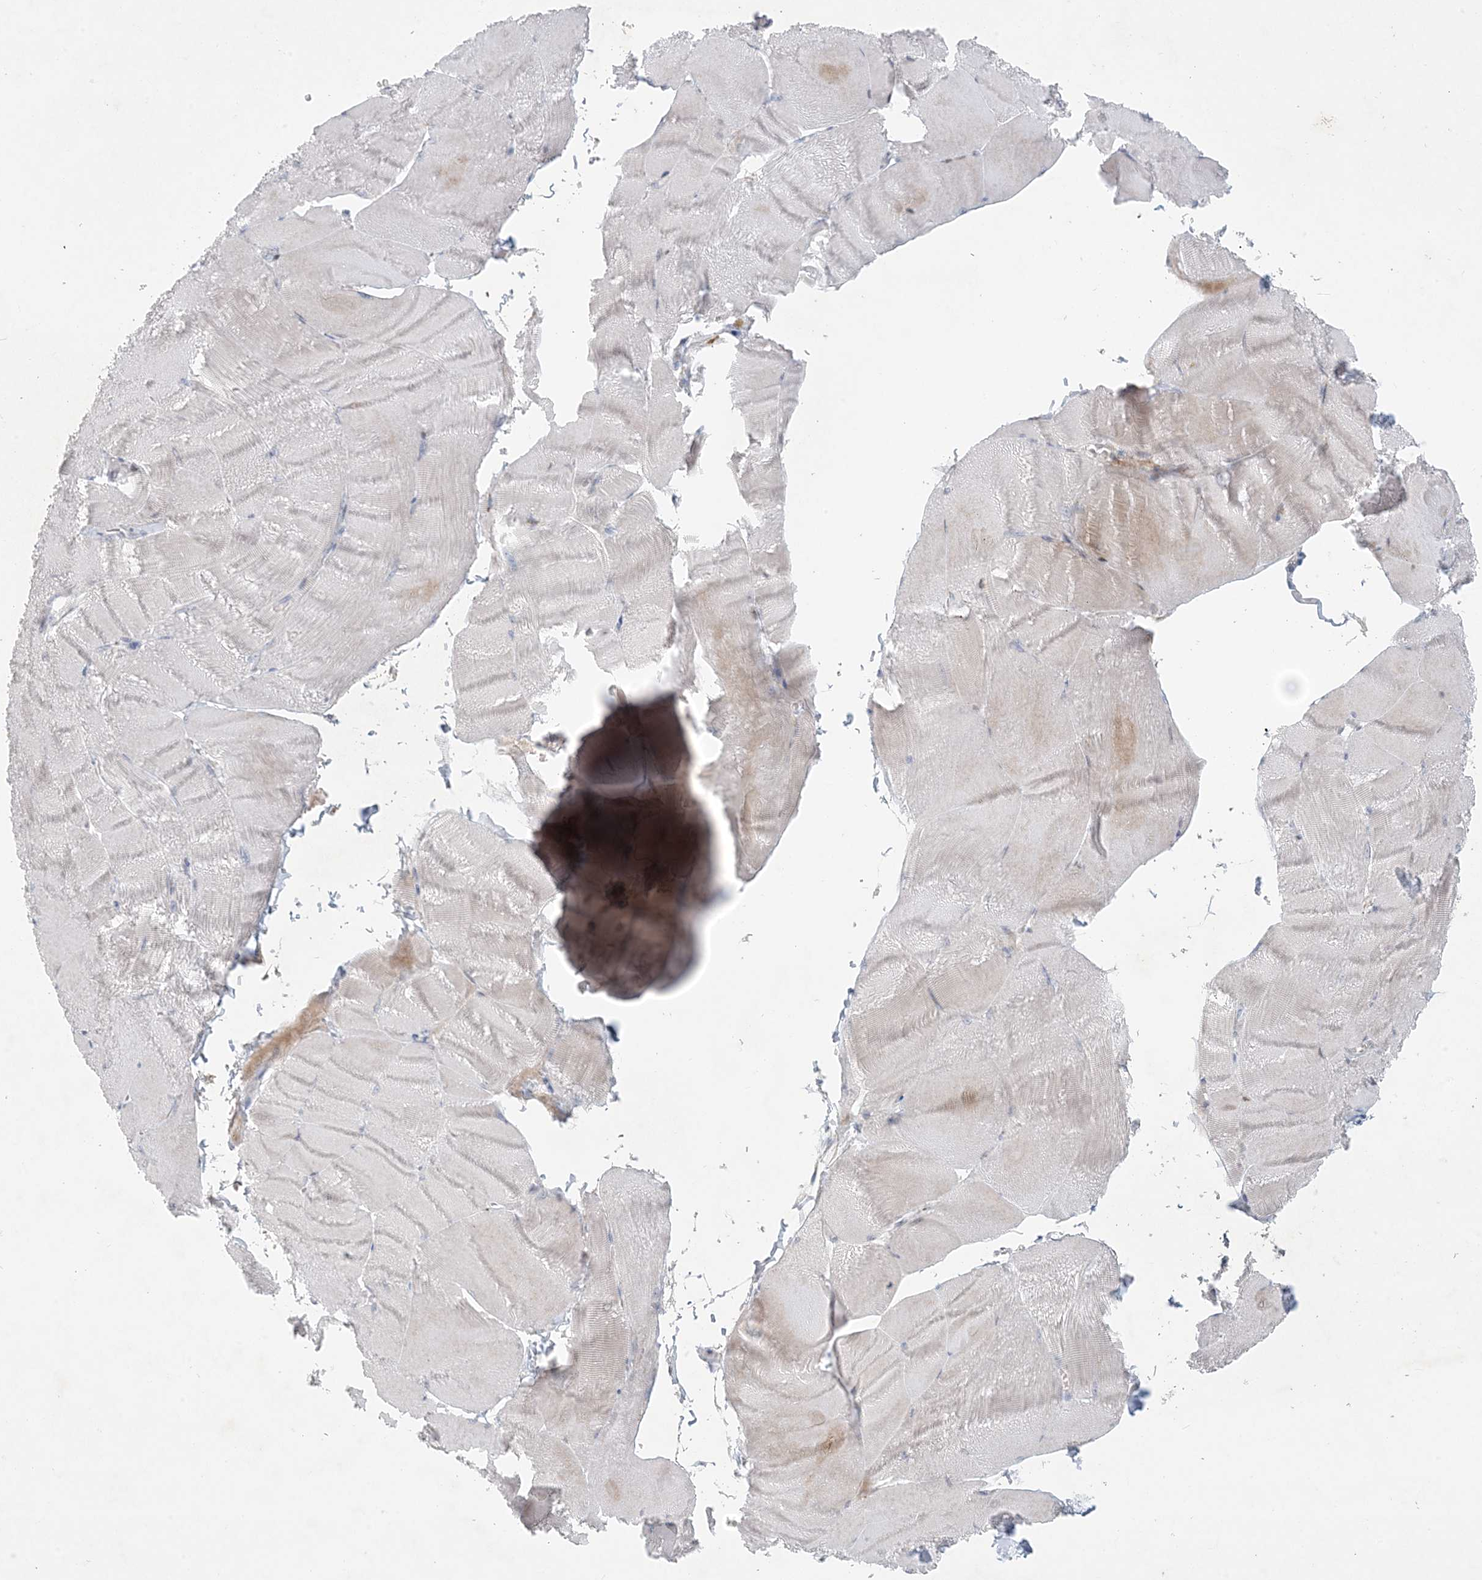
{"staining": {"intensity": "negative", "quantity": "none", "location": "none"}, "tissue": "skeletal muscle", "cell_type": "Myocytes", "image_type": "normal", "snomed": [{"axis": "morphology", "description": "Normal tissue, NOS"}, {"axis": "morphology", "description": "Basal cell carcinoma"}, {"axis": "topography", "description": "Skeletal muscle"}], "caption": "Immunohistochemistry of benign human skeletal muscle reveals no staining in myocytes. (DAB (3,3'-diaminobenzidine) IHC visualized using brightfield microscopy, high magnification).", "gene": "ZNF385D", "patient": {"sex": "female", "age": 64}}